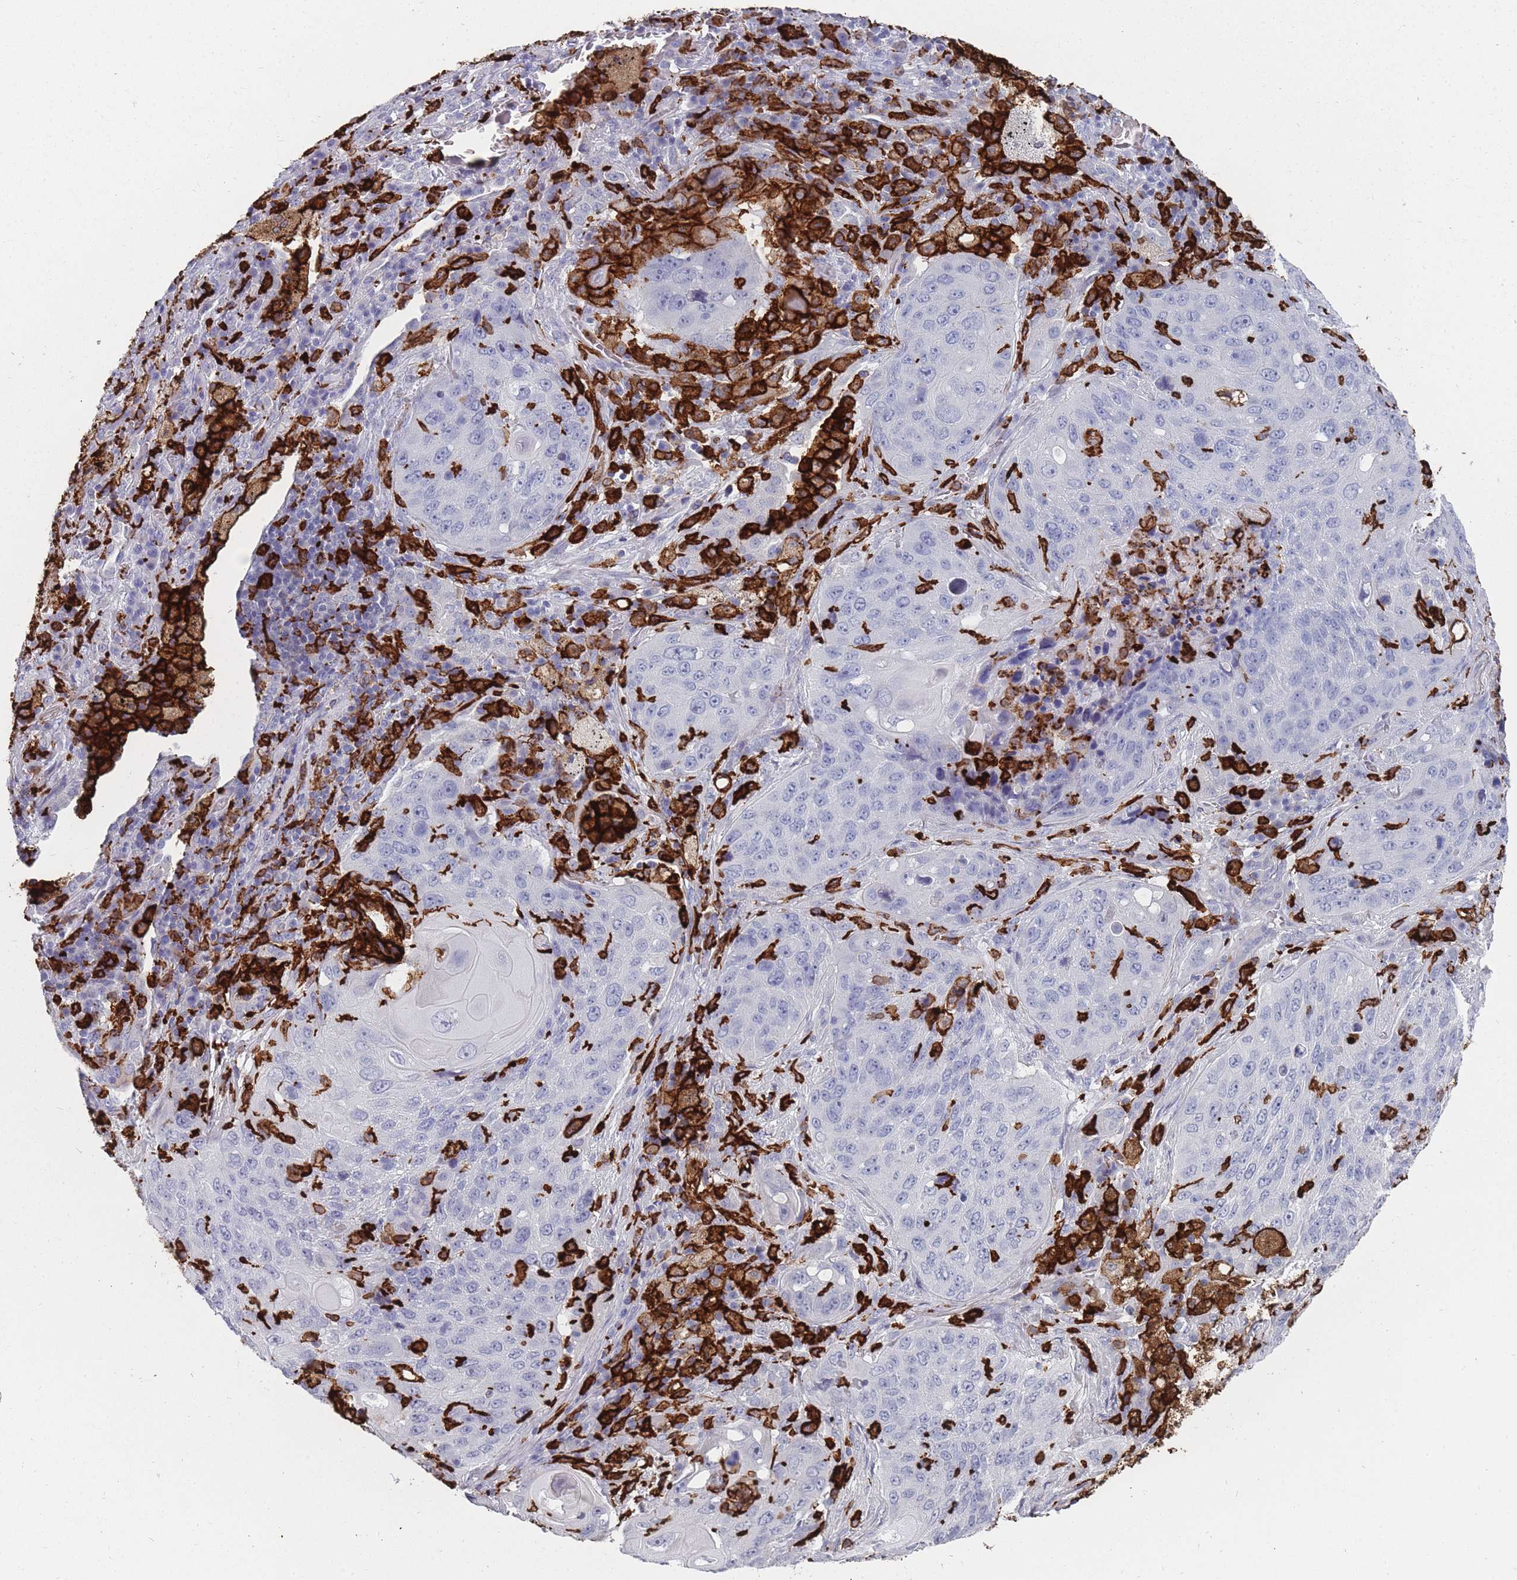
{"staining": {"intensity": "negative", "quantity": "none", "location": "none"}, "tissue": "lung cancer", "cell_type": "Tumor cells", "image_type": "cancer", "snomed": [{"axis": "morphology", "description": "Squamous cell carcinoma, NOS"}, {"axis": "topography", "description": "Lung"}], "caption": "A photomicrograph of human lung cancer is negative for staining in tumor cells. Nuclei are stained in blue.", "gene": "AIF1", "patient": {"sex": "female", "age": 63}}